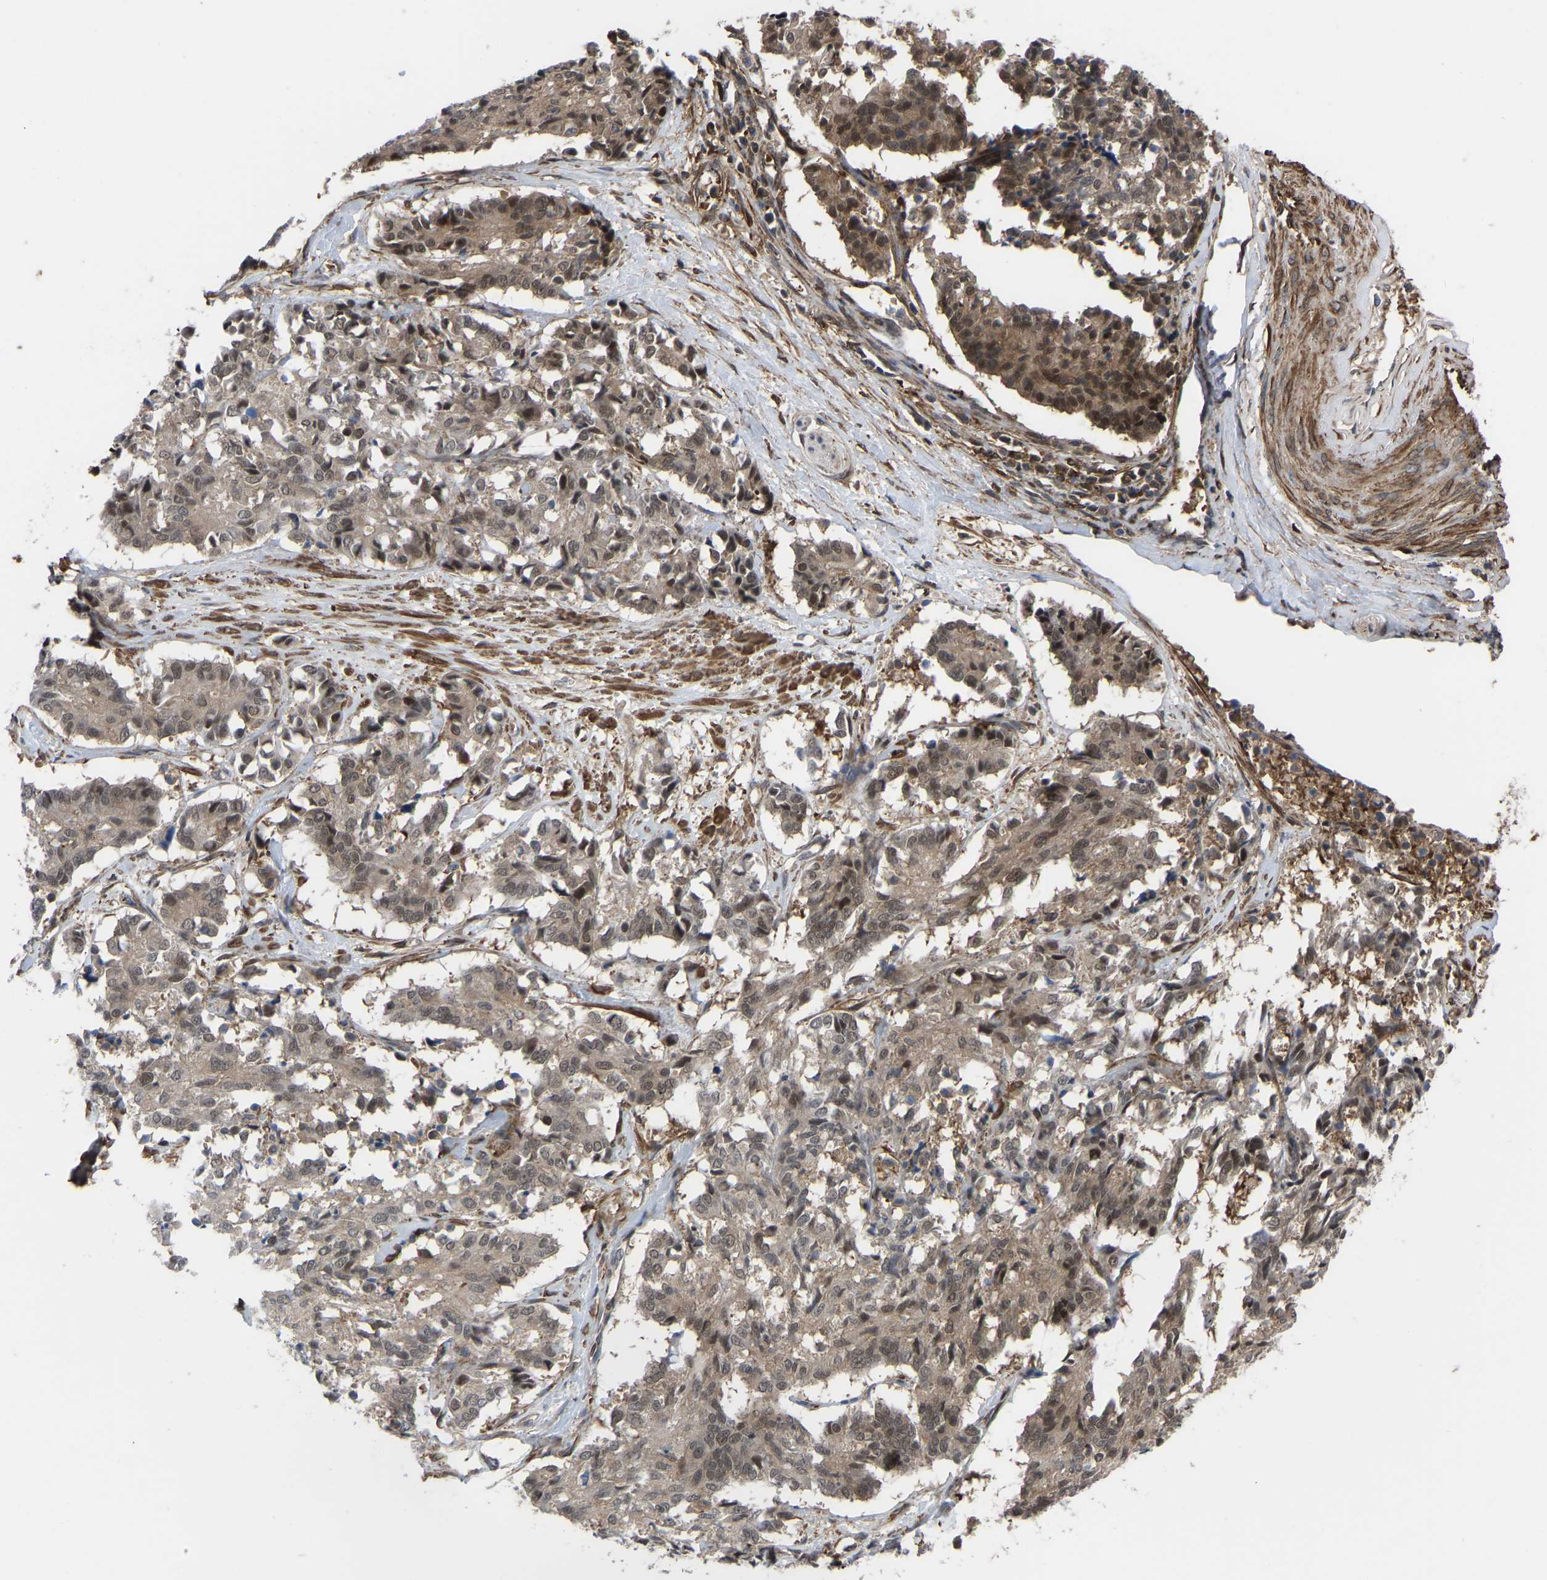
{"staining": {"intensity": "moderate", "quantity": "25%-75%", "location": "cytoplasmic/membranous,nuclear"}, "tissue": "cervical cancer", "cell_type": "Tumor cells", "image_type": "cancer", "snomed": [{"axis": "morphology", "description": "Squamous cell carcinoma, NOS"}, {"axis": "topography", "description": "Cervix"}], "caption": "Moderate cytoplasmic/membranous and nuclear protein staining is seen in approximately 25%-75% of tumor cells in cervical squamous cell carcinoma. The staining is performed using DAB brown chromogen to label protein expression. The nuclei are counter-stained blue using hematoxylin.", "gene": "CYP7B1", "patient": {"sex": "female", "age": 35}}